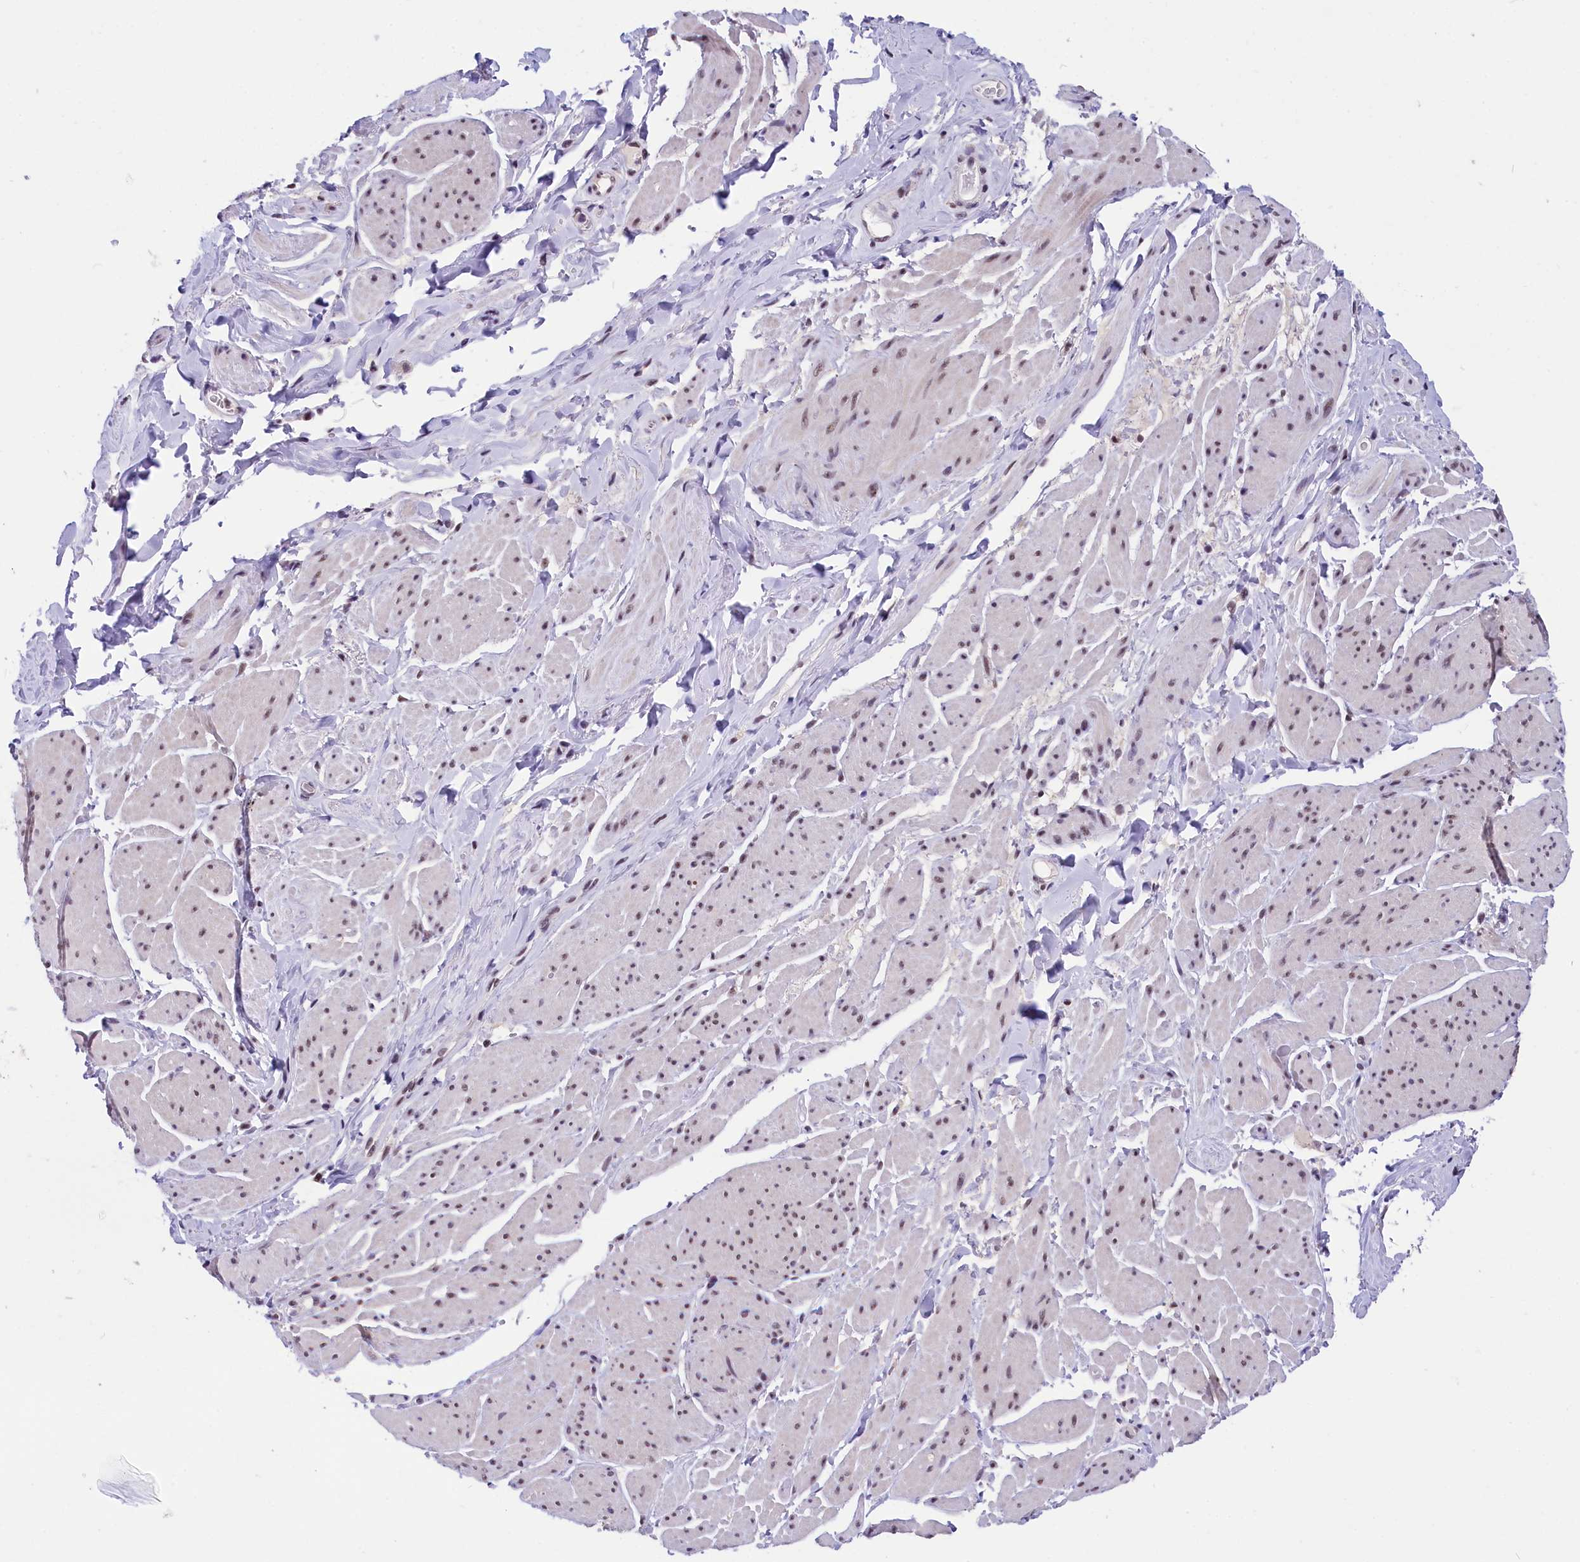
{"staining": {"intensity": "weak", "quantity": "25%-75%", "location": "nuclear"}, "tissue": "smooth muscle", "cell_type": "Smooth muscle cells", "image_type": "normal", "snomed": [{"axis": "morphology", "description": "Normal tissue, NOS"}, {"axis": "topography", "description": "Smooth muscle"}, {"axis": "topography", "description": "Peripheral nerve tissue"}], "caption": "High-magnification brightfield microscopy of benign smooth muscle stained with DAB (brown) and counterstained with hematoxylin (blue). smooth muscle cells exhibit weak nuclear positivity is seen in approximately25%-75% of cells. The protein of interest is shown in brown color, while the nuclei are stained blue.", "gene": "ZC3H4", "patient": {"sex": "male", "age": 69}}